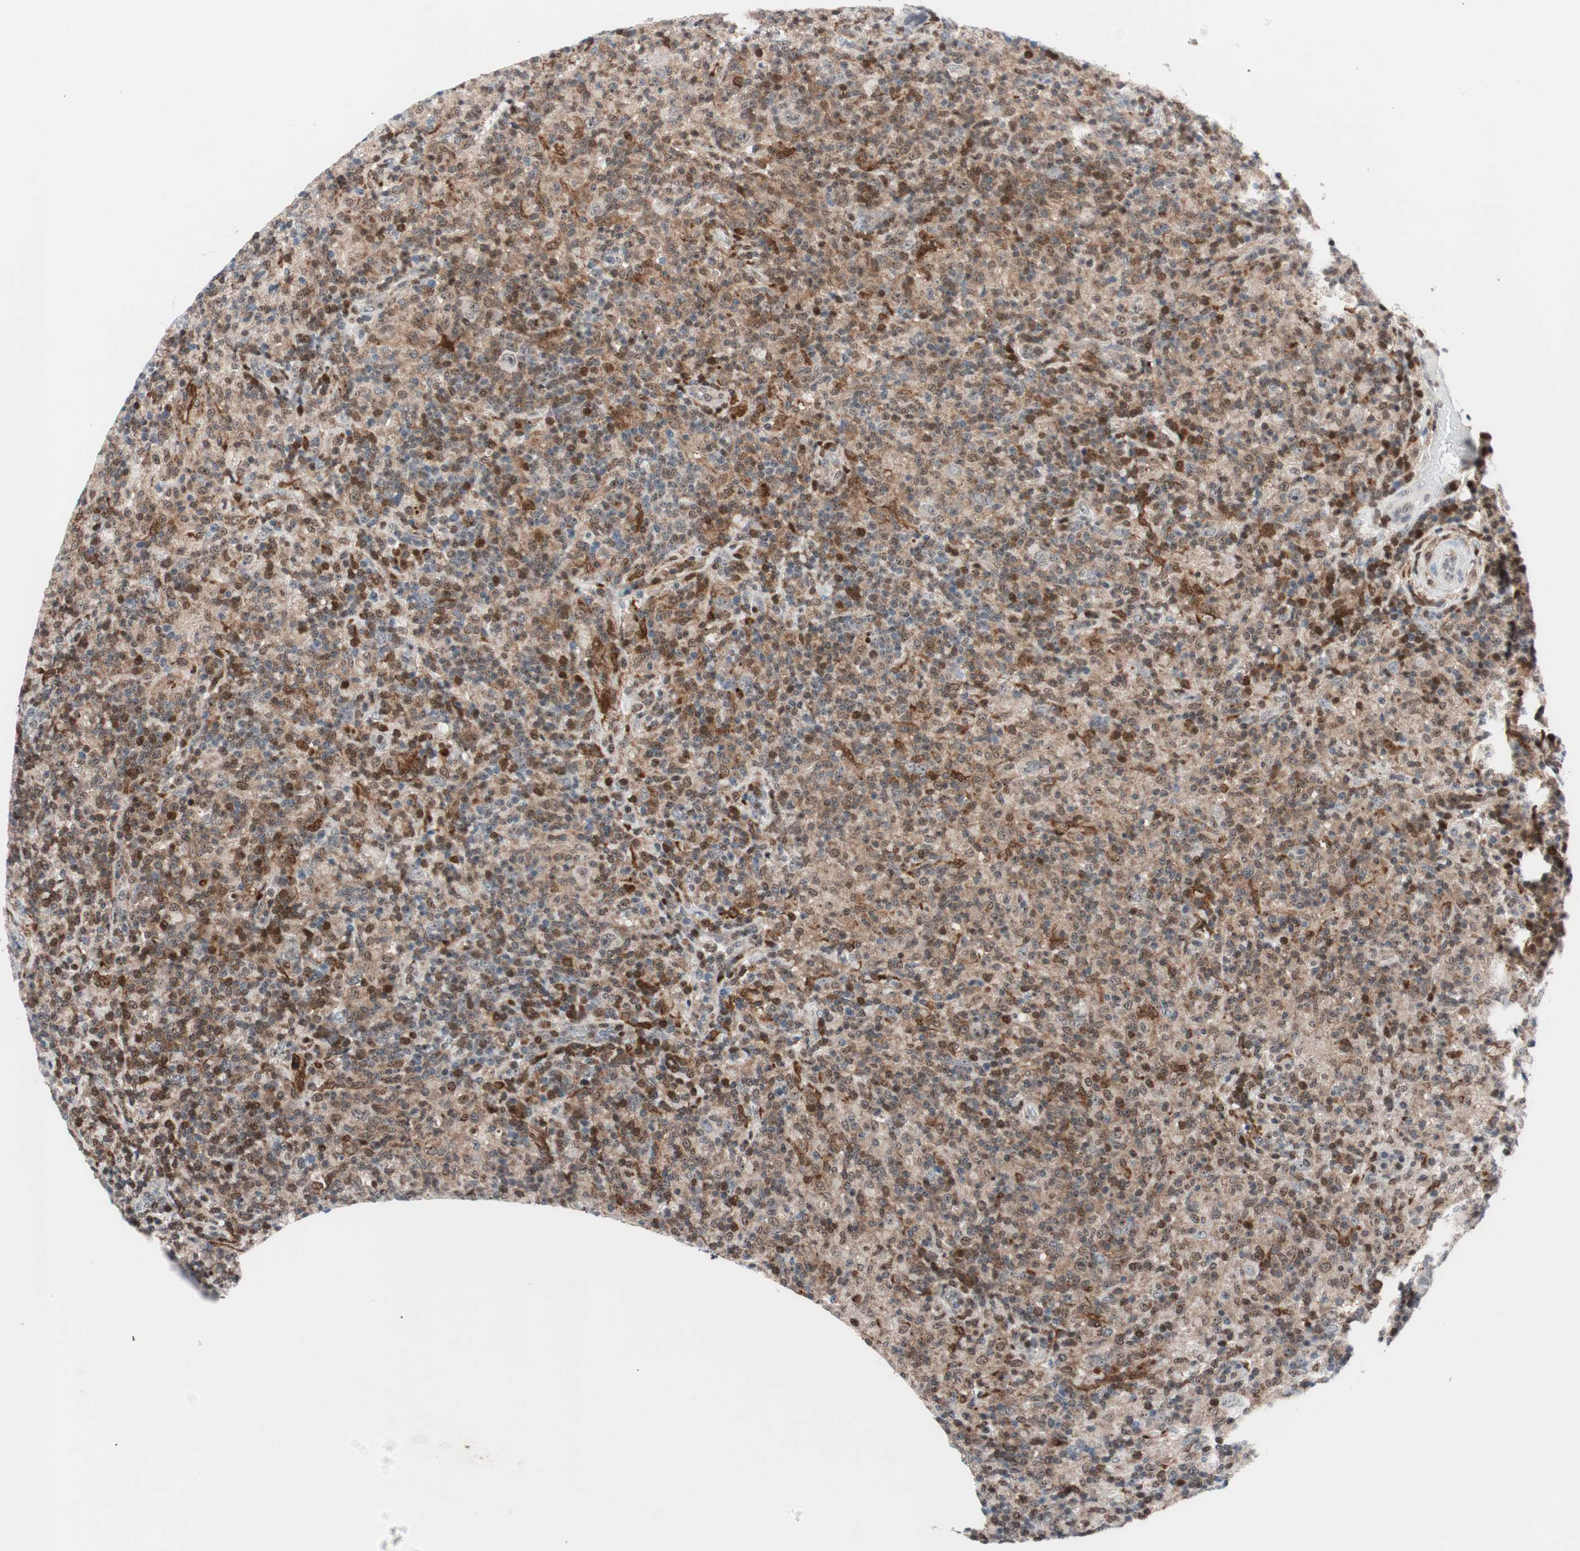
{"staining": {"intensity": "negative", "quantity": "none", "location": "none"}, "tissue": "lymphoma", "cell_type": "Tumor cells", "image_type": "cancer", "snomed": [{"axis": "morphology", "description": "Hodgkin's disease, NOS"}, {"axis": "topography", "description": "Lymph node"}], "caption": "Lymphoma was stained to show a protein in brown. There is no significant expression in tumor cells.", "gene": "RGS10", "patient": {"sex": "male", "age": 70}}